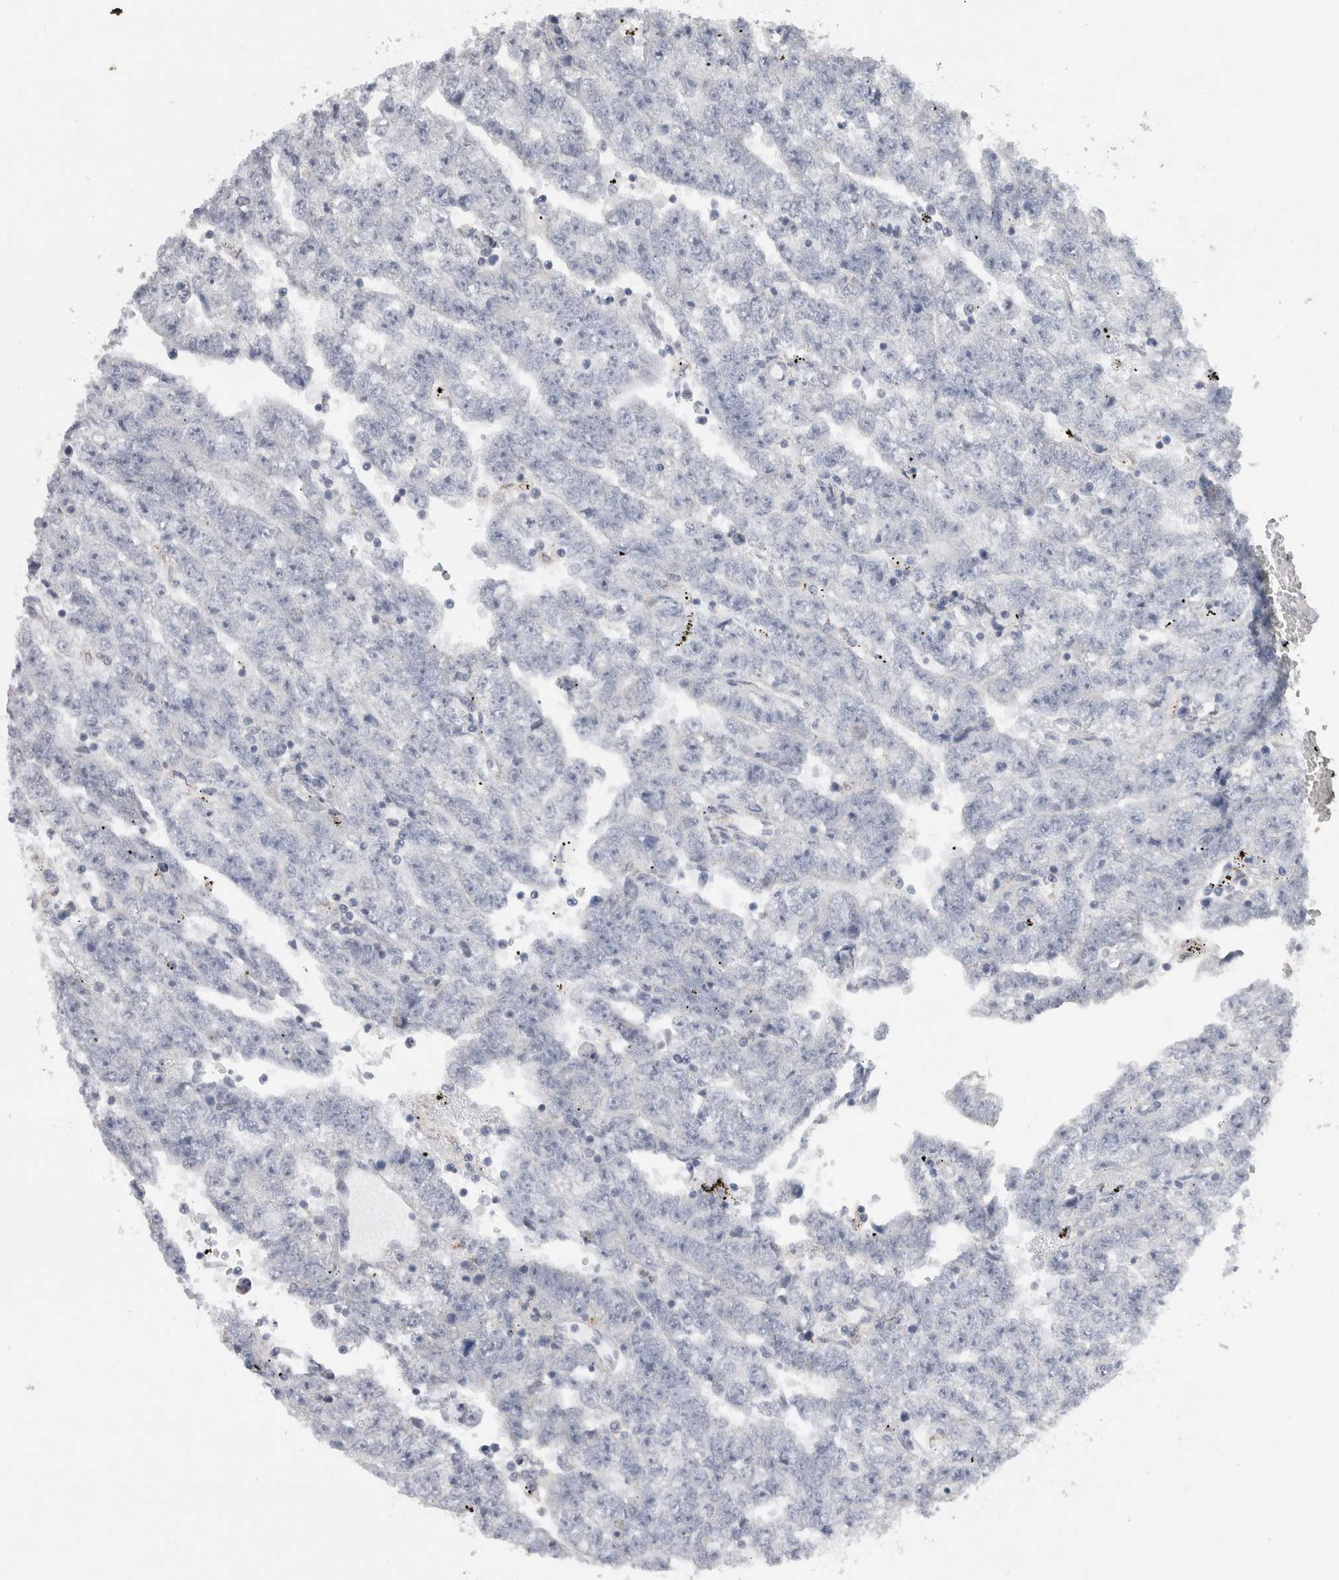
{"staining": {"intensity": "negative", "quantity": "none", "location": "none"}, "tissue": "testis cancer", "cell_type": "Tumor cells", "image_type": "cancer", "snomed": [{"axis": "morphology", "description": "Carcinoma, Embryonal, NOS"}, {"axis": "topography", "description": "Testis"}], "caption": "Tumor cells are negative for protein expression in human testis cancer.", "gene": "DHRS4", "patient": {"sex": "male", "age": 25}}